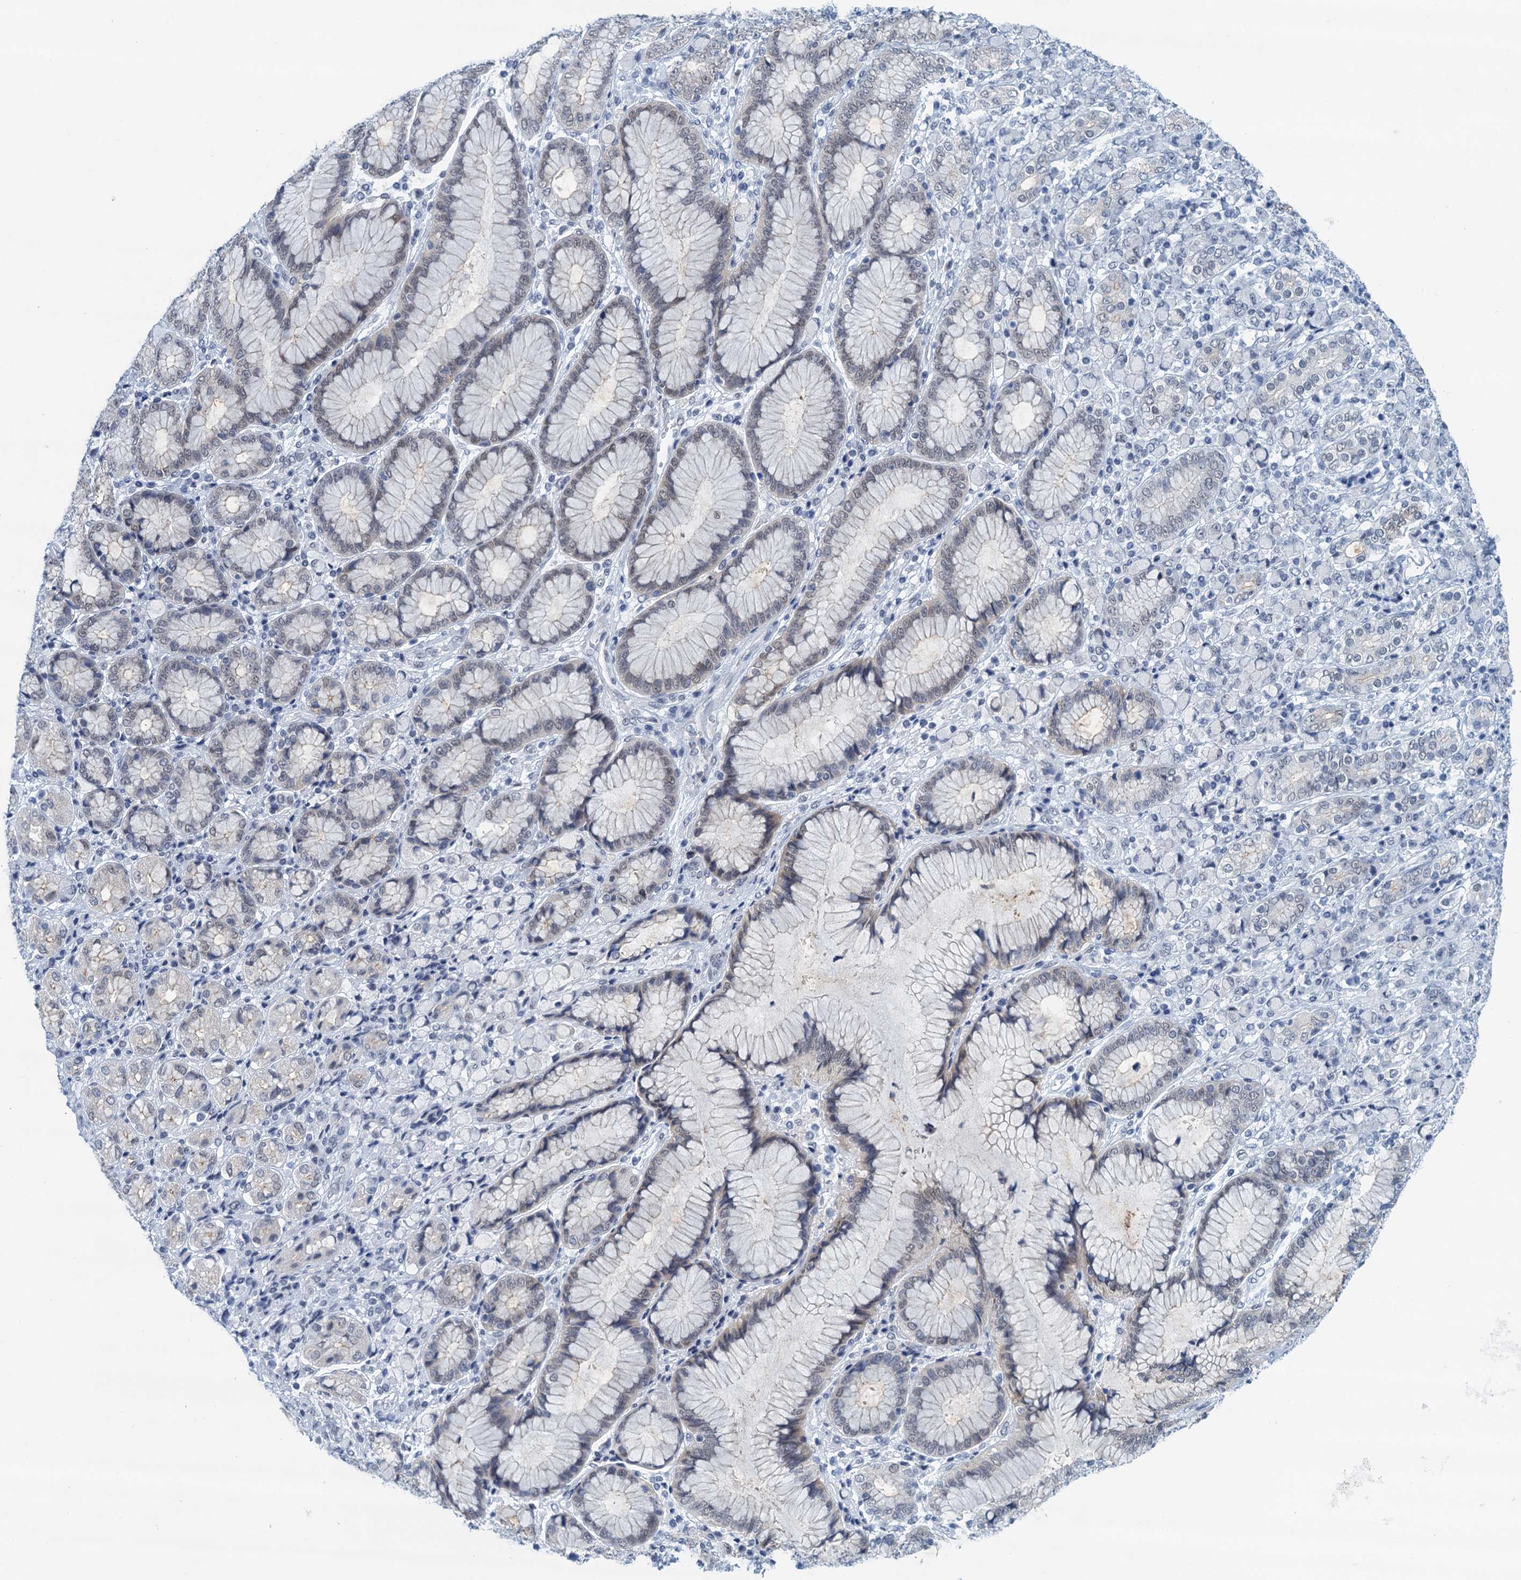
{"staining": {"intensity": "negative", "quantity": "none", "location": "none"}, "tissue": "stomach cancer", "cell_type": "Tumor cells", "image_type": "cancer", "snomed": [{"axis": "morphology", "description": "Adenocarcinoma, NOS"}, {"axis": "topography", "description": "Stomach"}], "caption": "IHC photomicrograph of neoplastic tissue: stomach adenocarcinoma stained with DAB exhibits no significant protein staining in tumor cells.", "gene": "EPS8L1", "patient": {"sex": "female", "age": 79}}